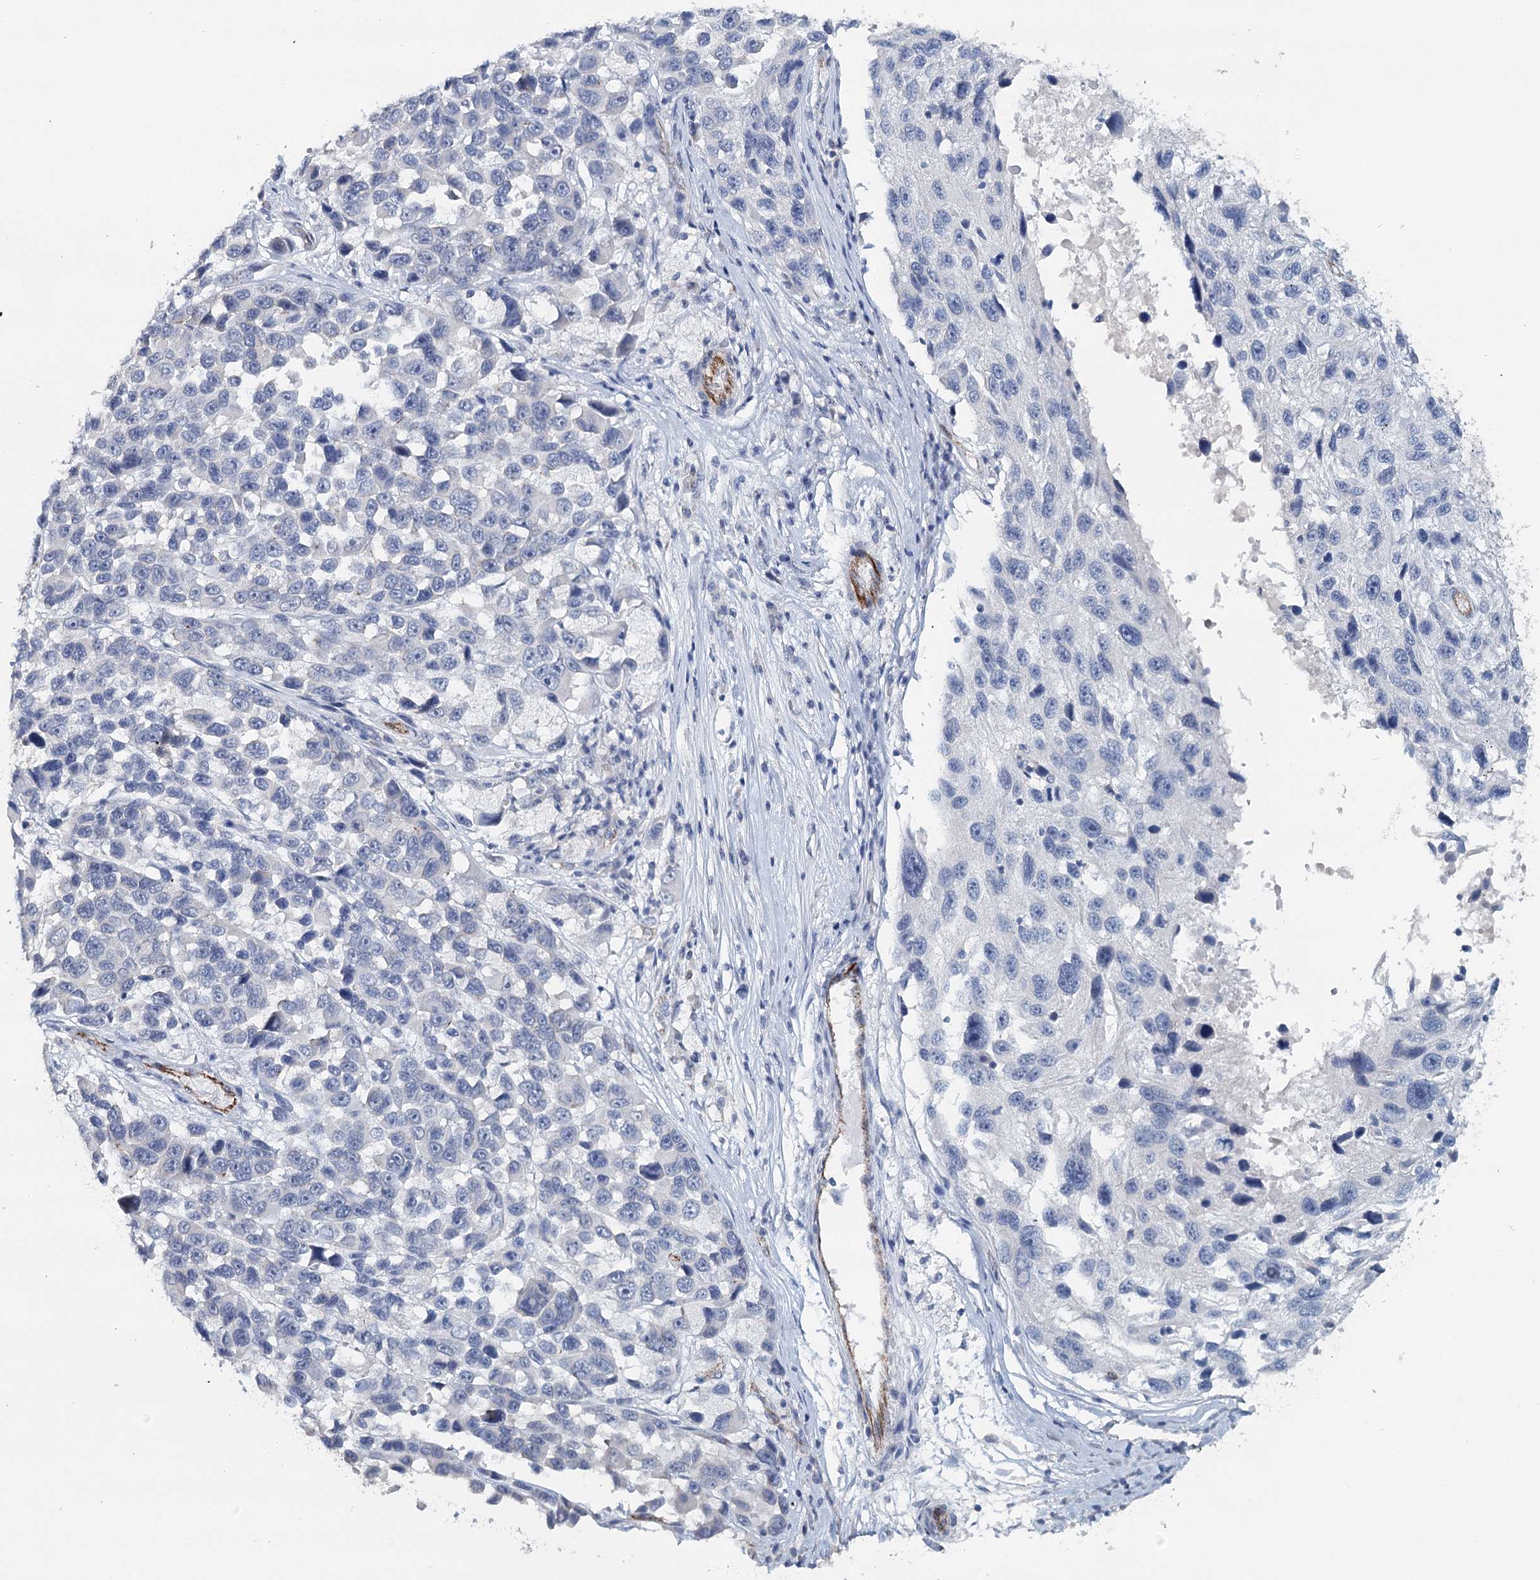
{"staining": {"intensity": "negative", "quantity": "none", "location": "none"}, "tissue": "melanoma", "cell_type": "Tumor cells", "image_type": "cancer", "snomed": [{"axis": "morphology", "description": "Malignant melanoma, NOS"}, {"axis": "topography", "description": "Skin"}], "caption": "Malignant melanoma was stained to show a protein in brown. There is no significant positivity in tumor cells.", "gene": "SYNPO", "patient": {"sex": "male", "age": 53}}